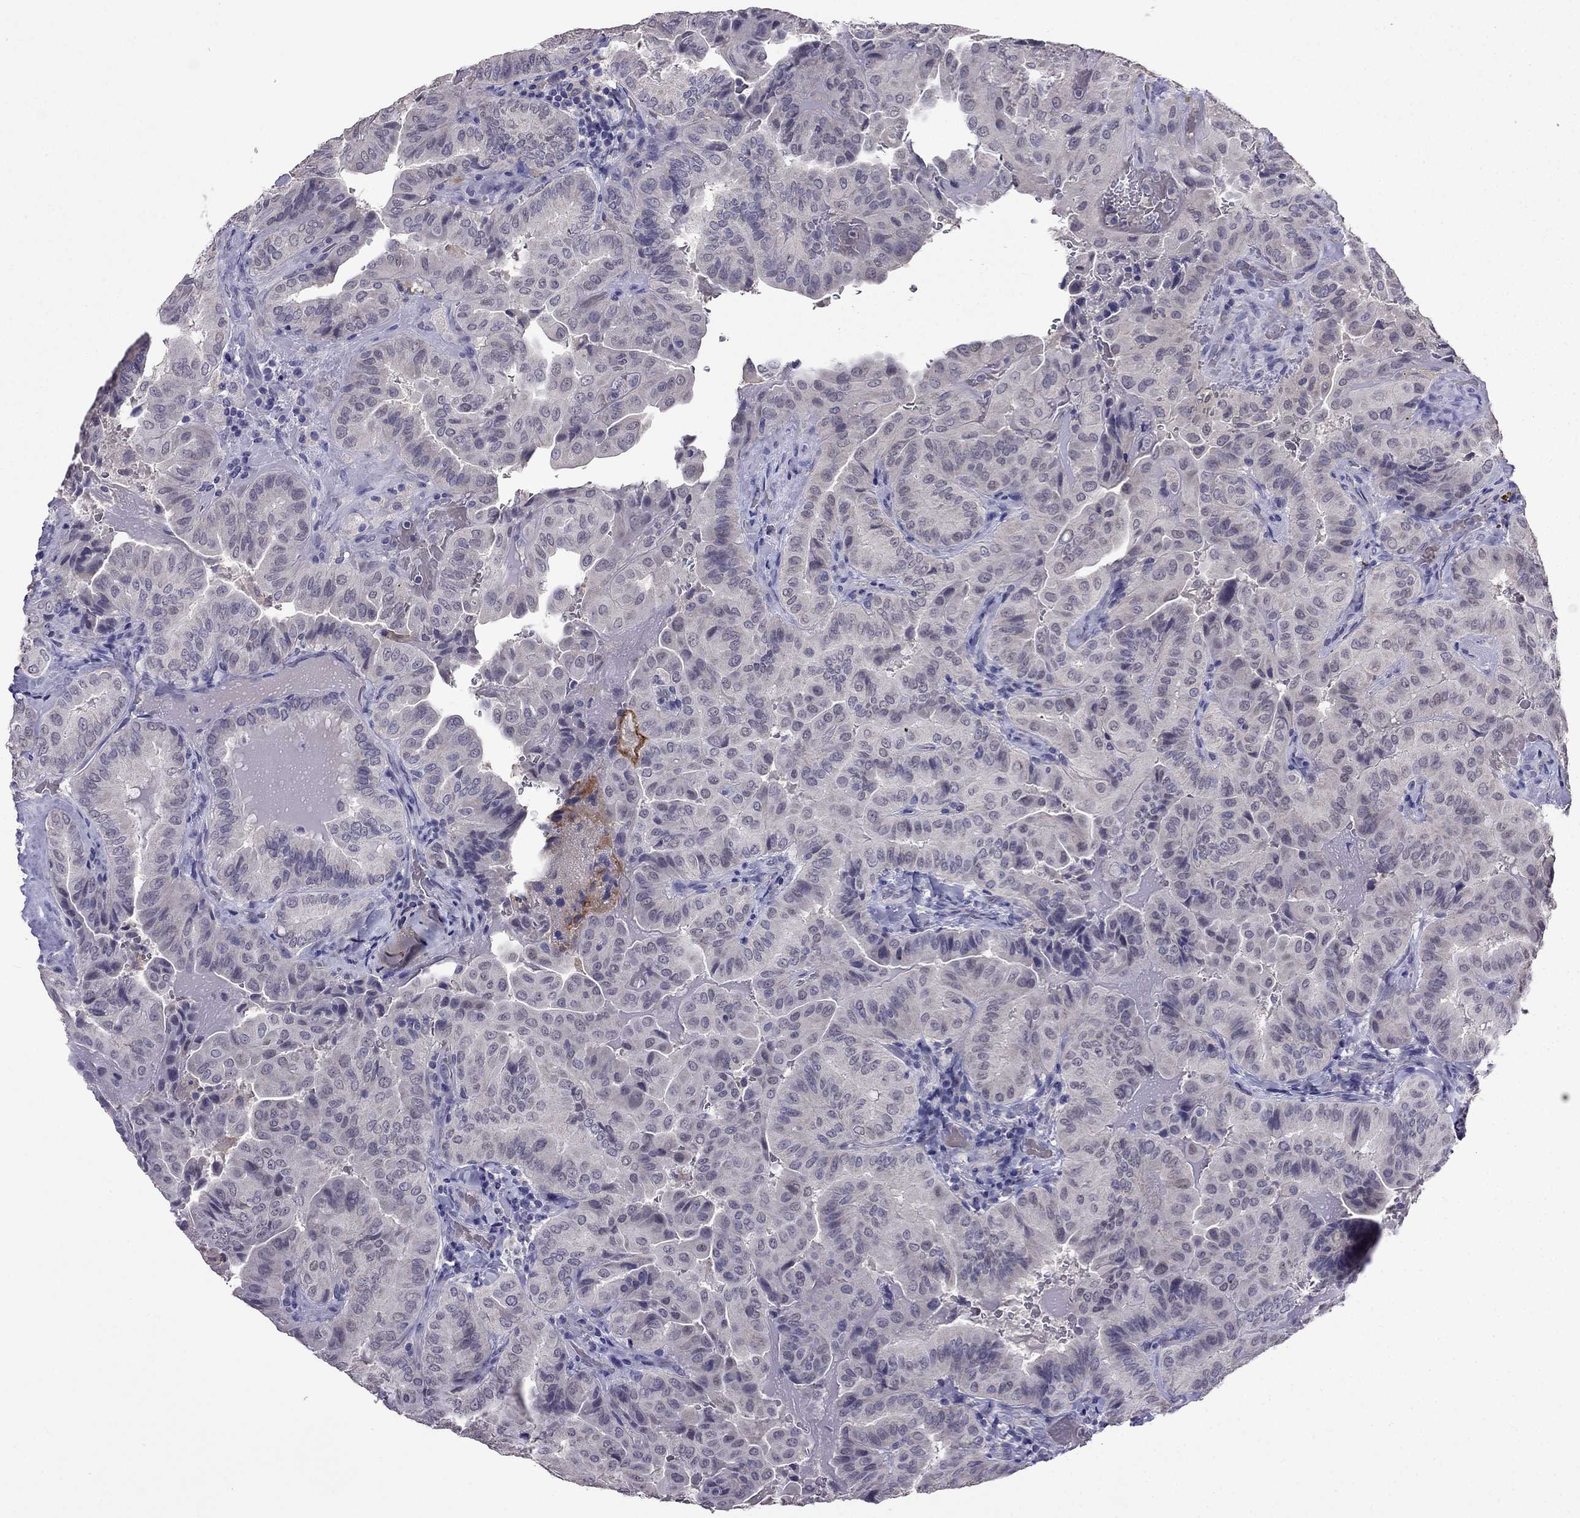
{"staining": {"intensity": "negative", "quantity": "none", "location": "none"}, "tissue": "thyroid cancer", "cell_type": "Tumor cells", "image_type": "cancer", "snomed": [{"axis": "morphology", "description": "Papillary adenocarcinoma, NOS"}, {"axis": "topography", "description": "Thyroid gland"}], "caption": "This is a histopathology image of immunohistochemistry staining of thyroid cancer (papillary adenocarcinoma), which shows no expression in tumor cells.", "gene": "AQP9", "patient": {"sex": "female", "age": 68}}